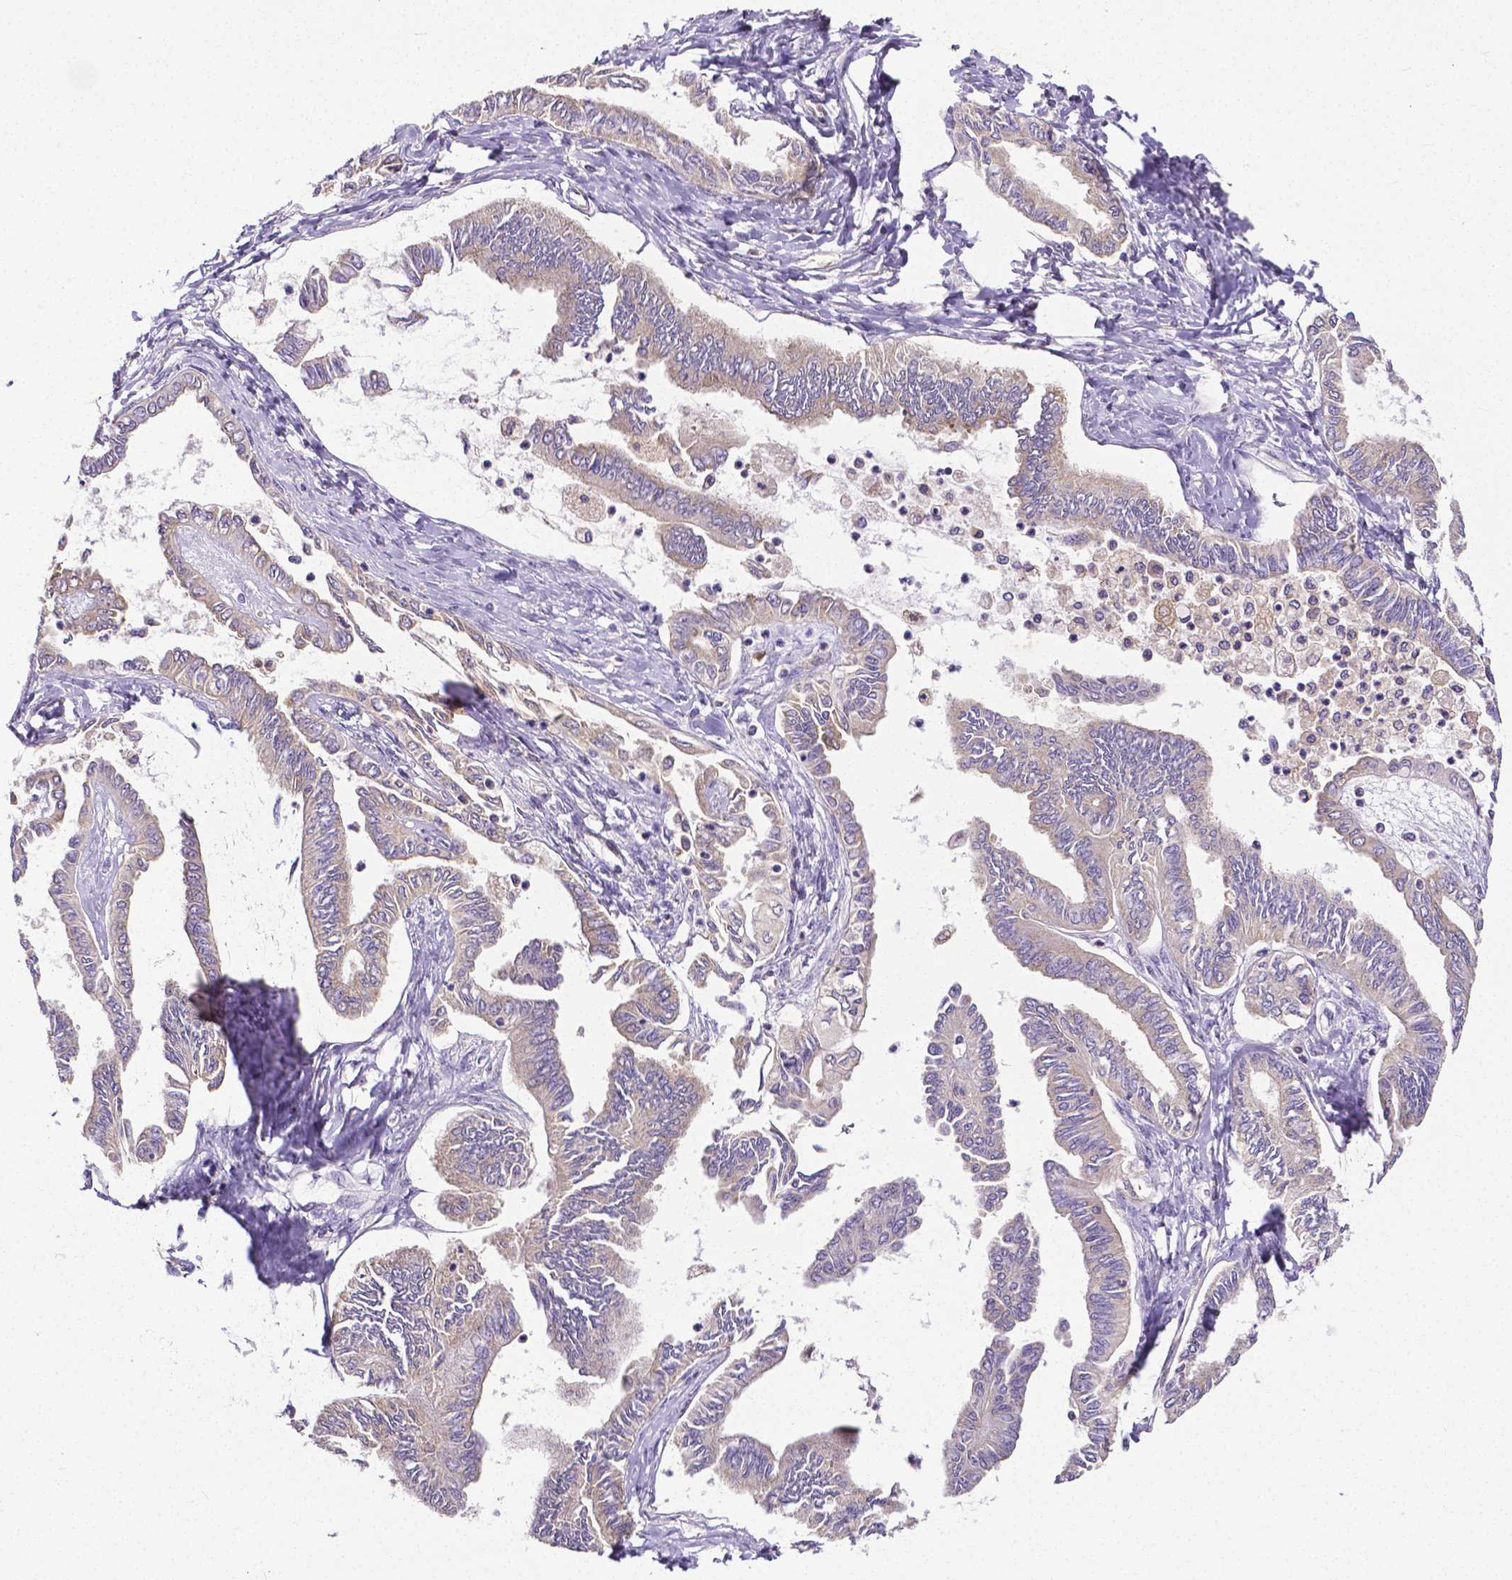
{"staining": {"intensity": "weak", "quantity": "25%-75%", "location": "cytoplasmic/membranous"}, "tissue": "ovarian cancer", "cell_type": "Tumor cells", "image_type": "cancer", "snomed": [{"axis": "morphology", "description": "Carcinoma, endometroid"}, {"axis": "topography", "description": "Ovary"}], "caption": "Immunohistochemistry (IHC) micrograph of neoplastic tissue: human ovarian cancer (endometroid carcinoma) stained using IHC demonstrates low levels of weak protein expression localized specifically in the cytoplasmic/membranous of tumor cells, appearing as a cytoplasmic/membranous brown color.", "gene": "DICER1", "patient": {"sex": "female", "age": 70}}